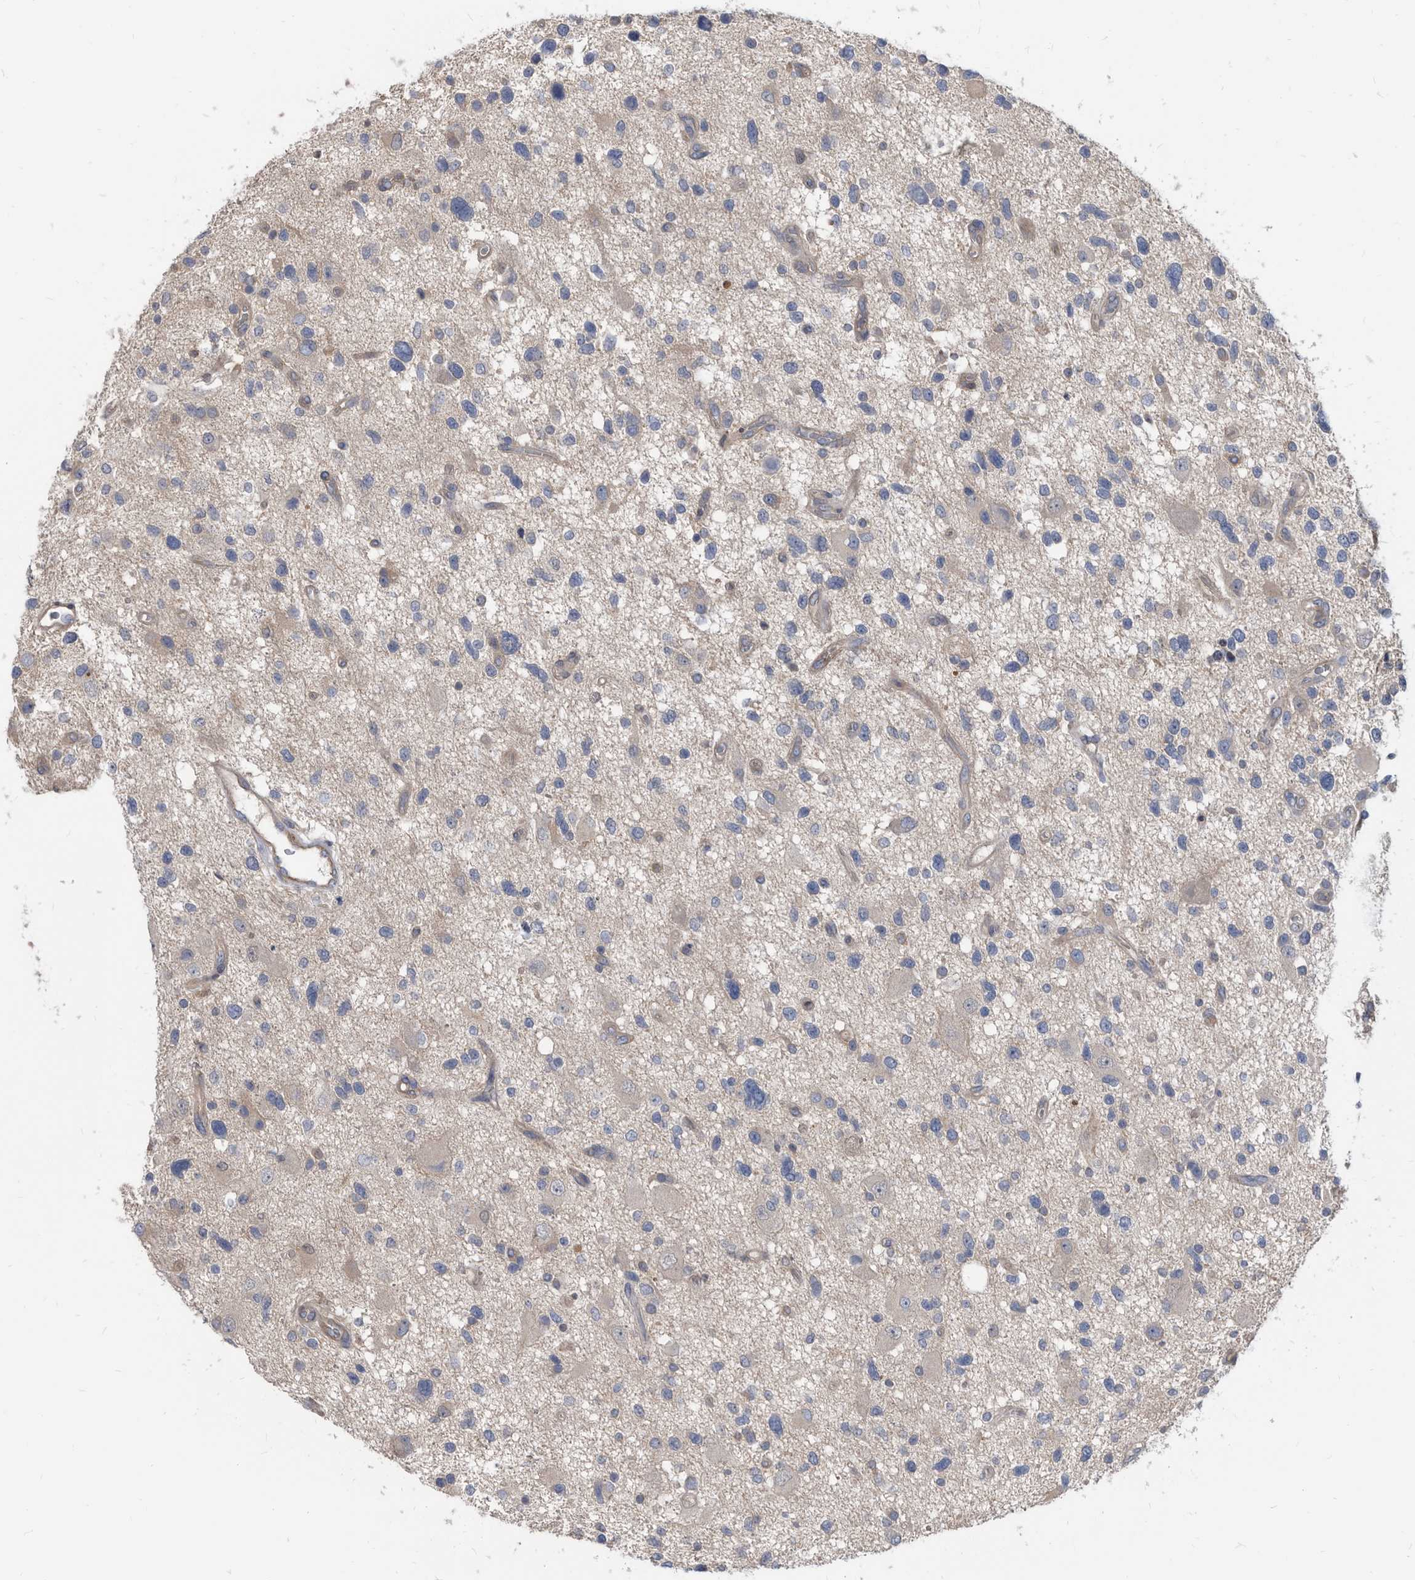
{"staining": {"intensity": "weak", "quantity": "<25%", "location": "cytoplasmic/membranous"}, "tissue": "glioma", "cell_type": "Tumor cells", "image_type": "cancer", "snomed": [{"axis": "morphology", "description": "Glioma, malignant, High grade"}, {"axis": "topography", "description": "Brain"}], "caption": "High power microscopy micrograph of an IHC image of malignant glioma (high-grade), revealing no significant expression in tumor cells.", "gene": "APEH", "patient": {"sex": "male", "age": 33}}